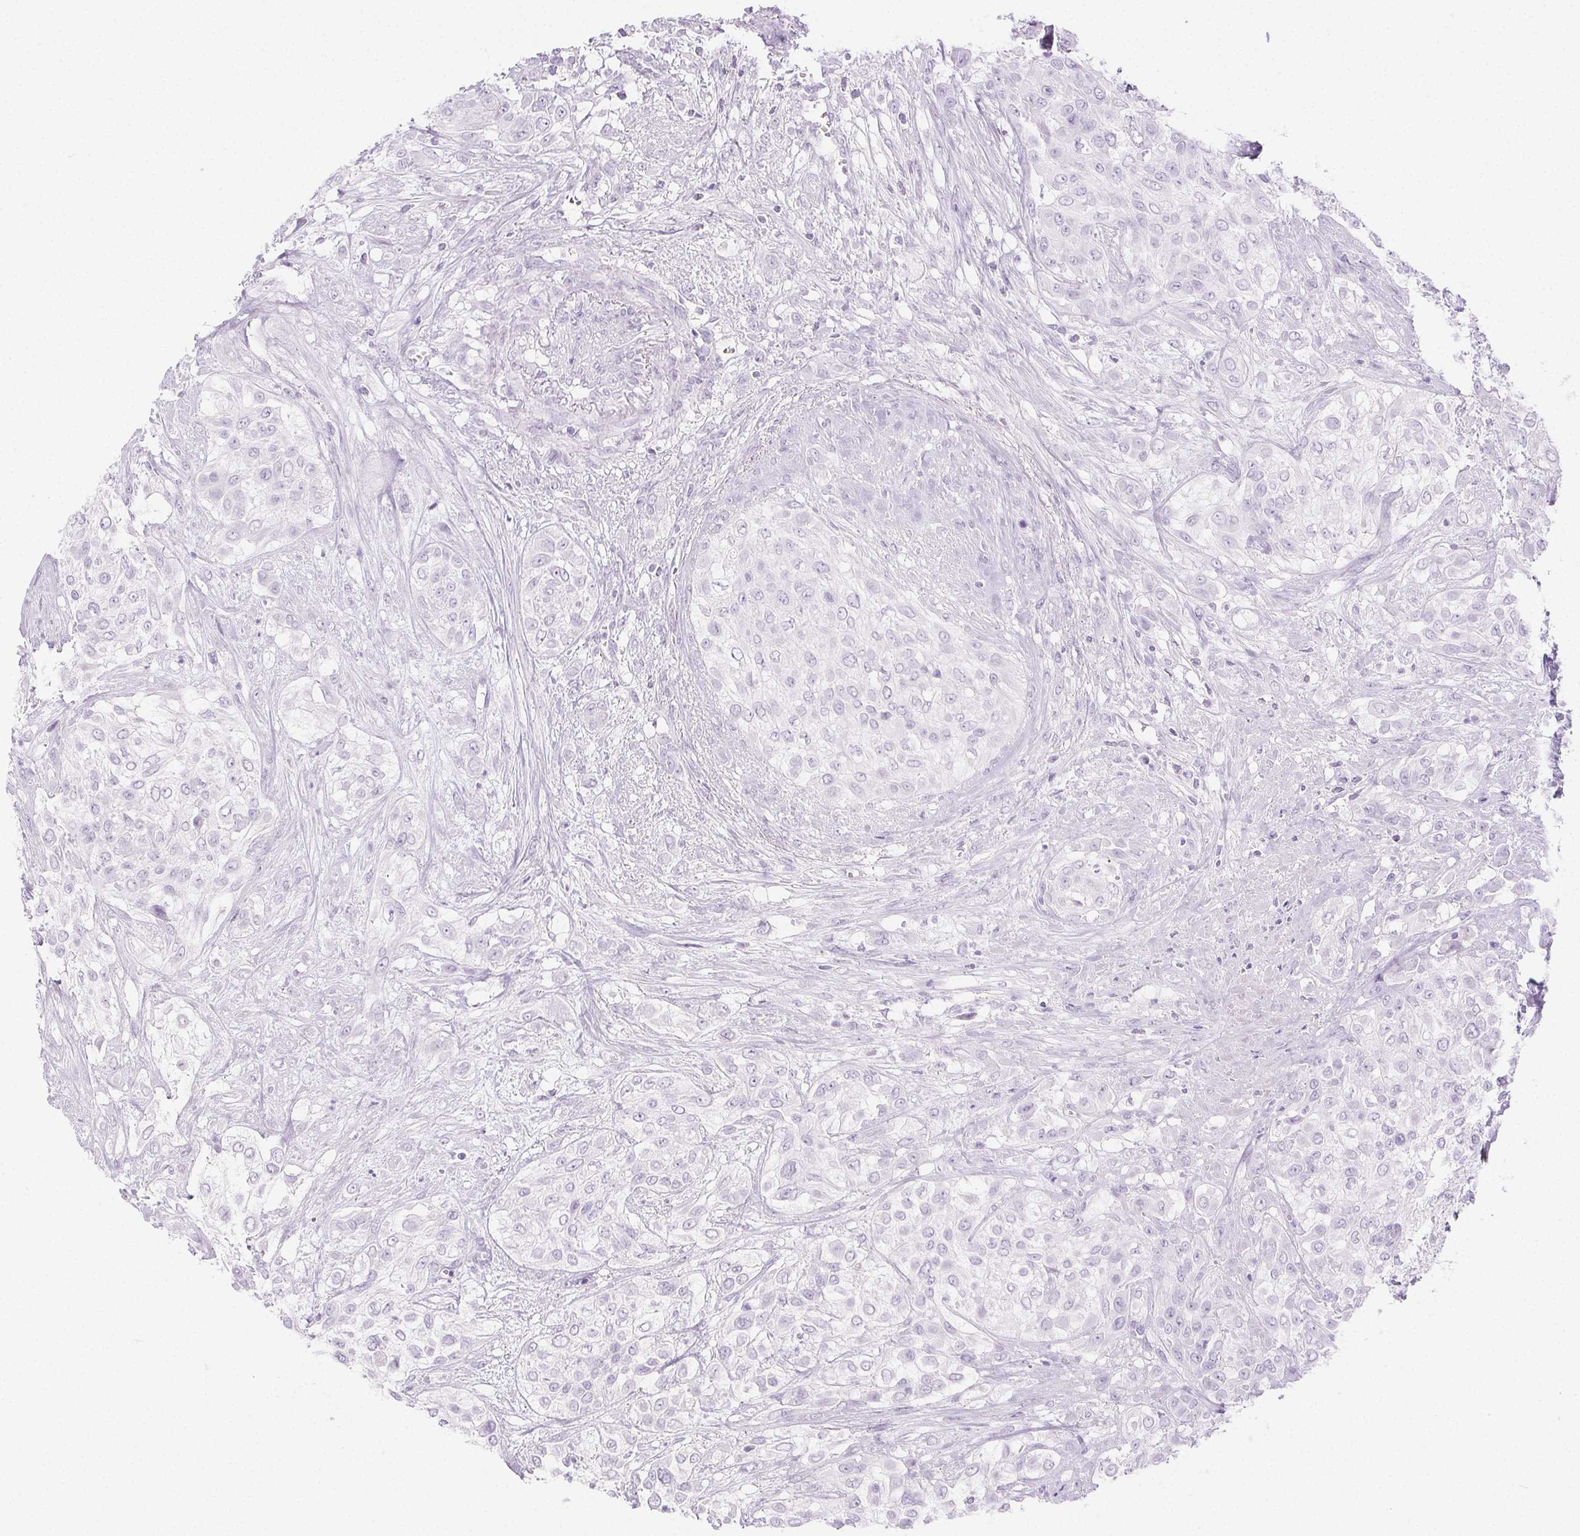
{"staining": {"intensity": "negative", "quantity": "none", "location": "none"}, "tissue": "urothelial cancer", "cell_type": "Tumor cells", "image_type": "cancer", "snomed": [{"axis": "morphology", "description": "Urothelial carcinoma, High grade"}, {"axis": "topography", "description": "Urinary bladder"}], "caption": "The micrograph shows no significant staining in tumor cells of high-grade urothelial carcinoma. (Brightfield microscopy of DAB (3,3'-diaminobenzidine) immunohistochemistry at high magnification).", "gene": "PI3", "patient": {"sex": "male", "age": 57}}